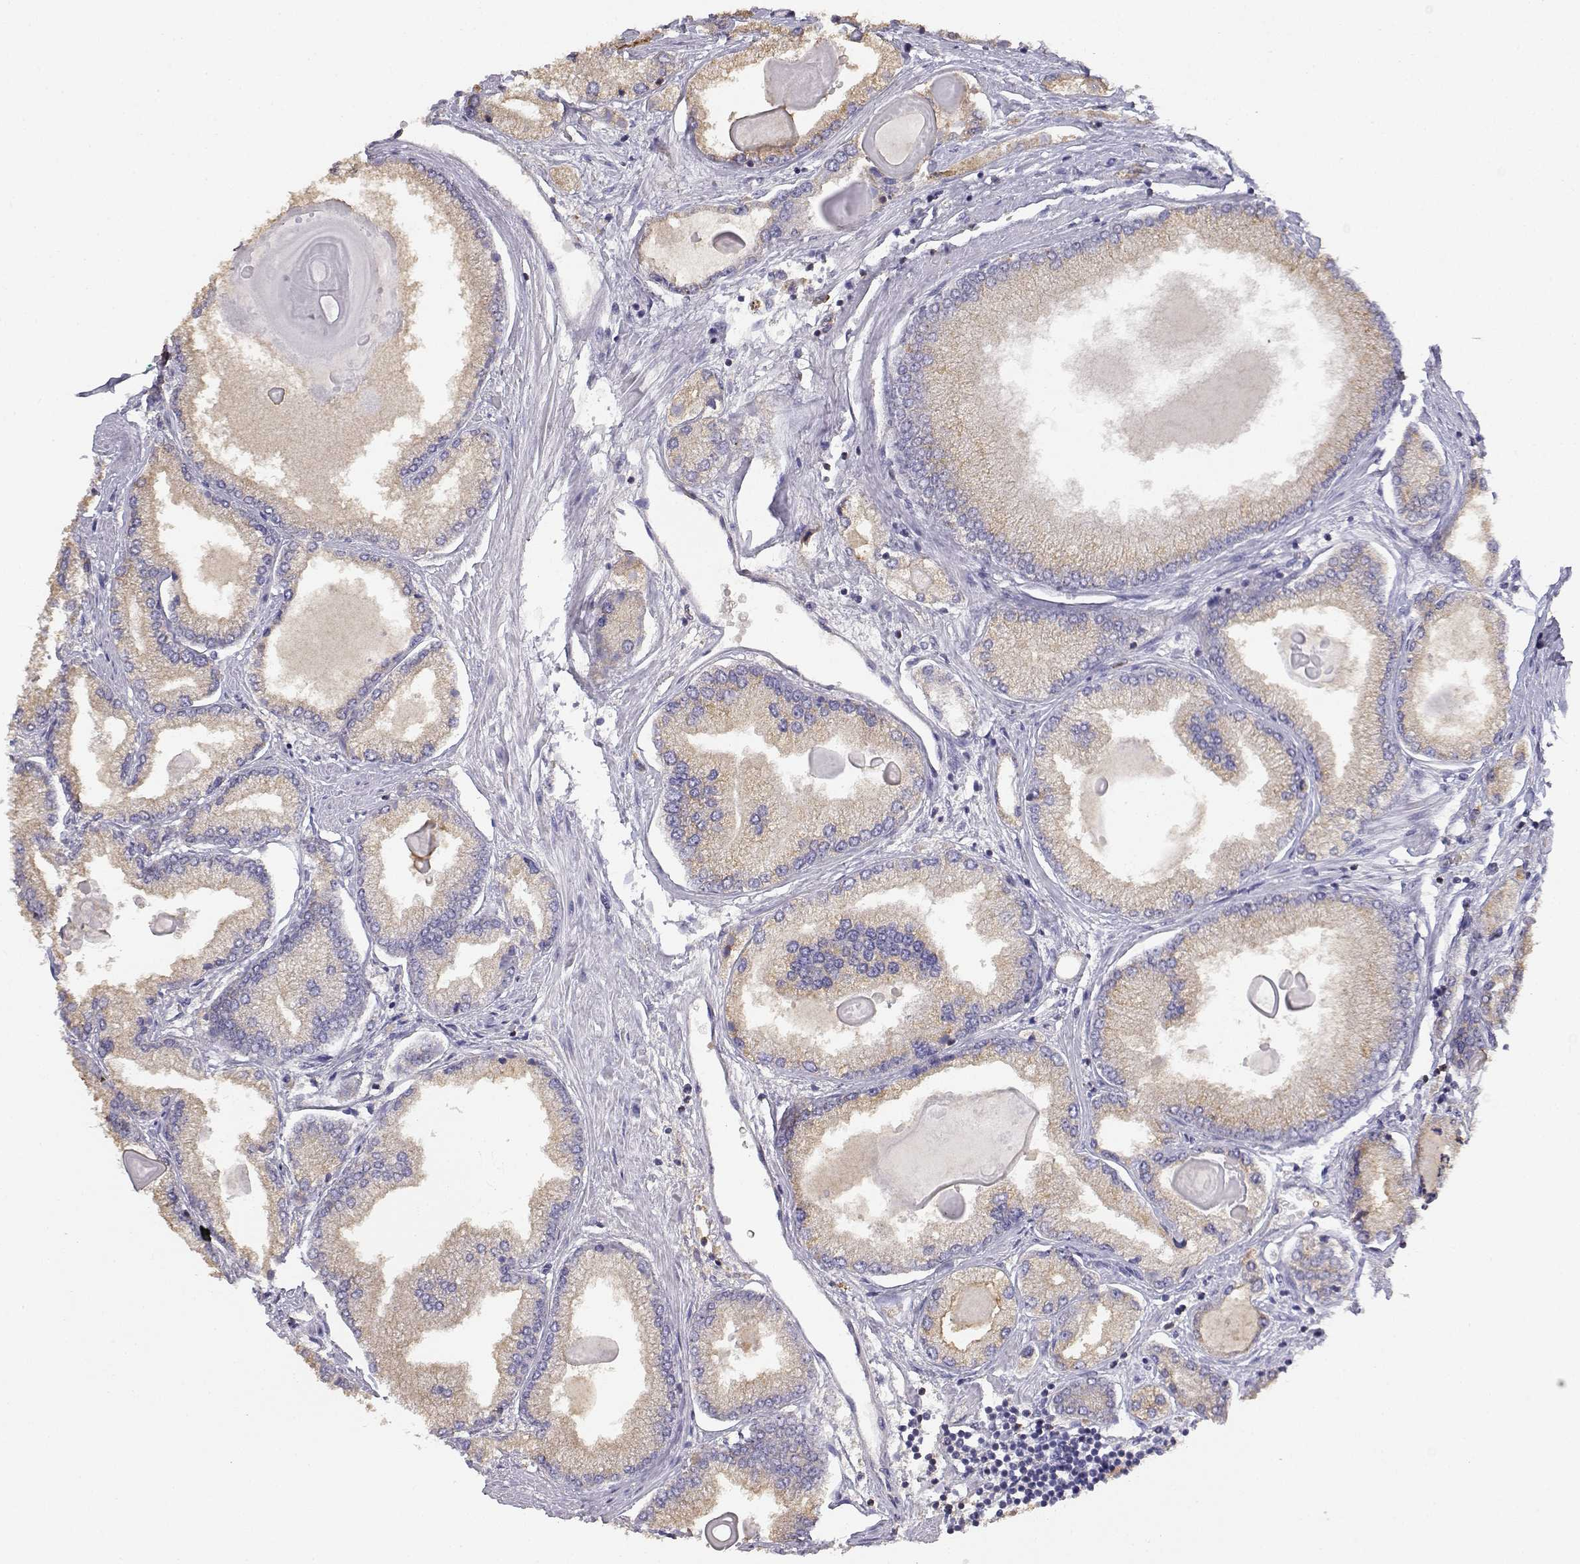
{"staining": {"intensity": "weak", "quantity": ">75%", "location": "cytoplasmic/membranous"}, "tissue": "prostate cancer", "cell_type": "Tumor cells", "image_type": "cancer", "snomed": [{"axis": "morphology", "description": "Adenocarcinoma, High grade"}, {"axis": "topography", "description": "Prostate"}], "caption": "Immunohistochemical staining of human prostate cancer (adenocarcinoma (high-grade)) demonstrates low levels of weak cytoplasmic/membranous expression in approximately >75% of tumor cells.", "gene": "ADA", "patient": {"sex": "male", "age": 68}}